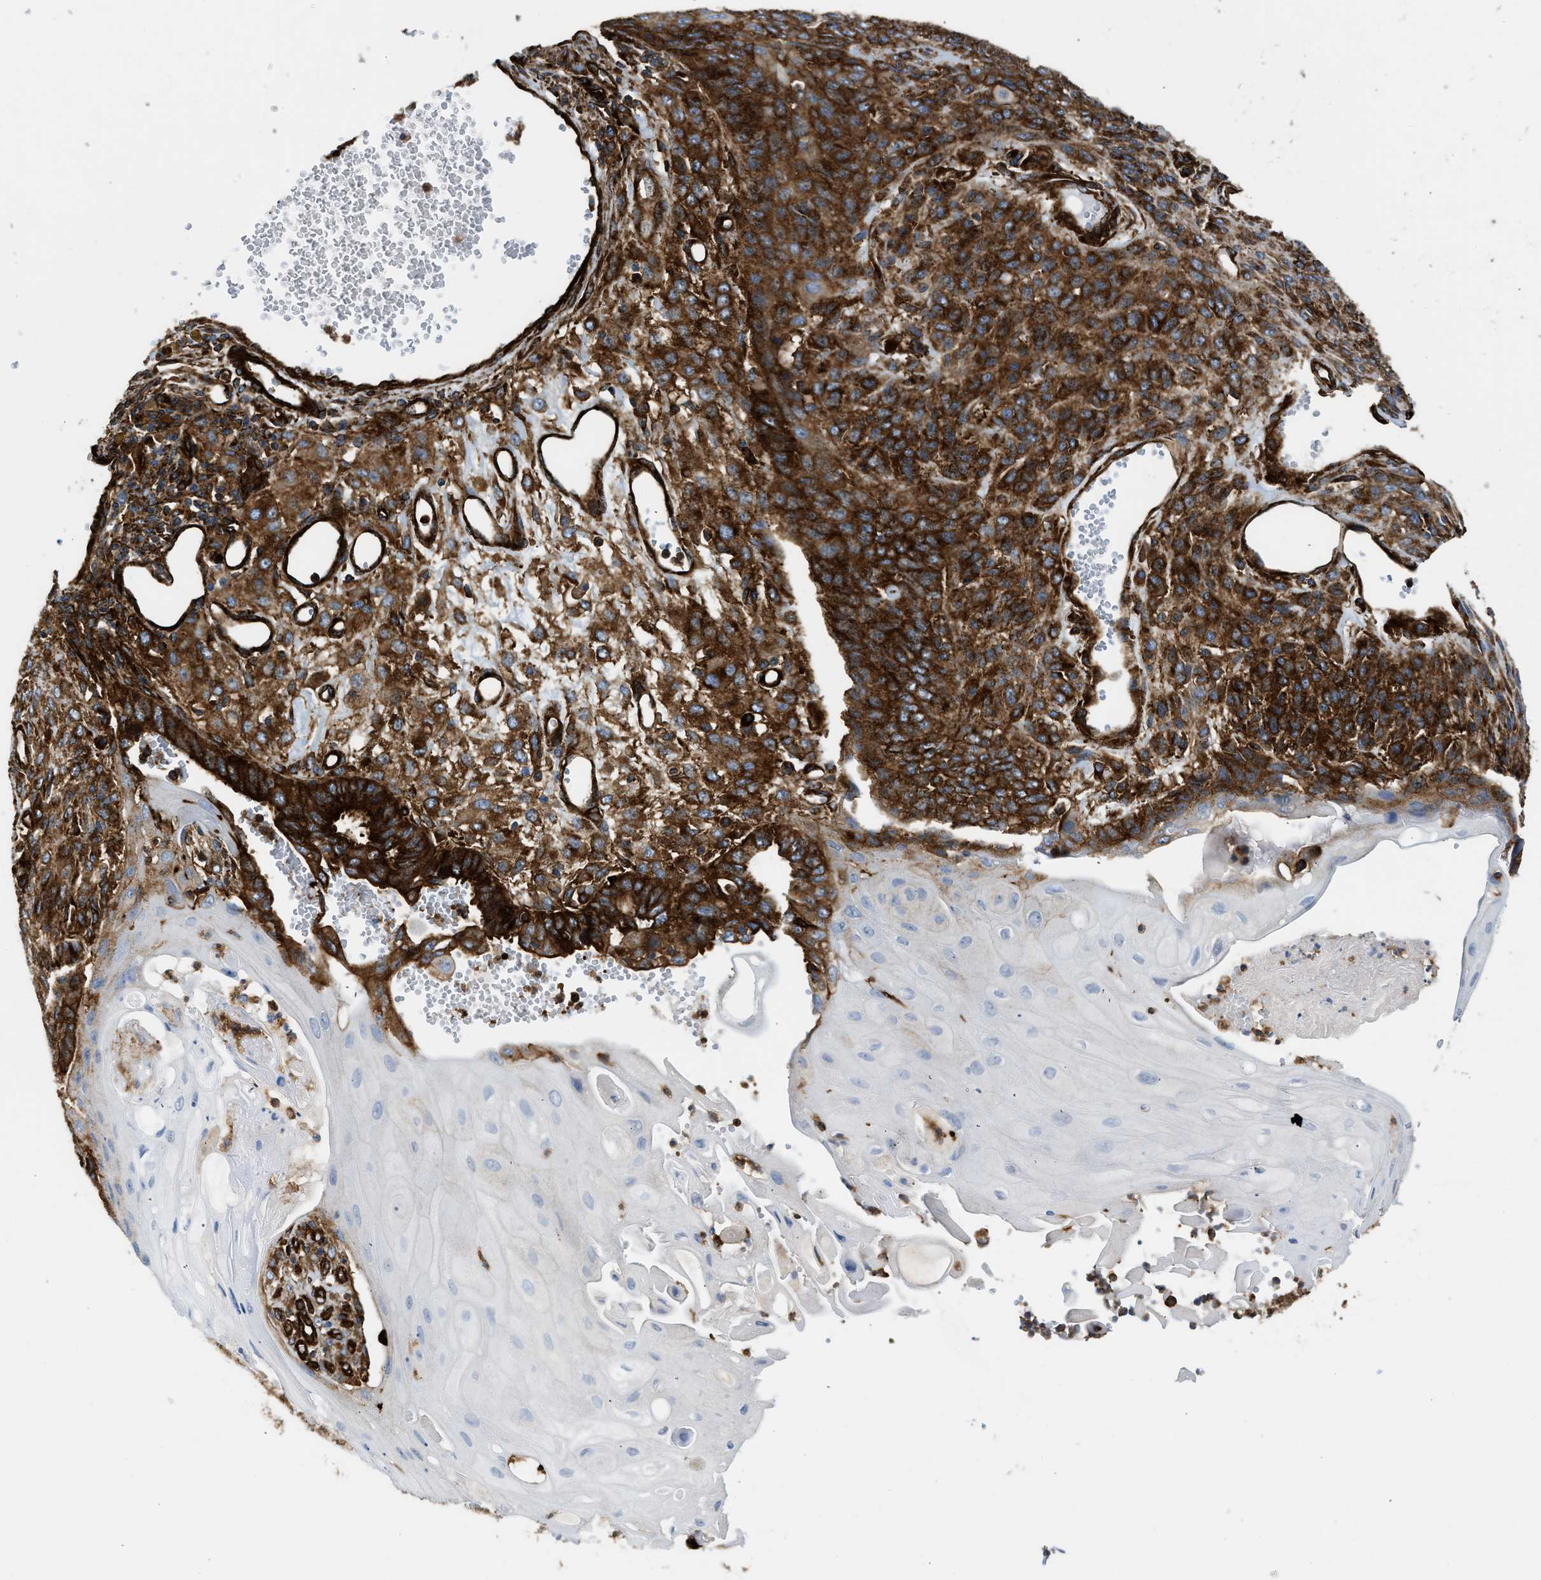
{"staining": {"intensity": "strong", "quantity": ">75%", "location": "cytoplasmic/membranous"}, "tissue": "endometrial cancer", "cell_type": "Tumor cells", "image_type": "cancer", "snomed": [{"axis": "morphology", "description": "Adenocarcinoma, NOS"}, {"axis": "topography", "description": "Endometrium"}], "caption": "DAB (3,3'-diaminobenzidine) immunohistochemical staining of endometrial cancer (adenocarcinoma) displays strong cytoplasmic/membranous protein positivity in approximately >75% of tumor cells.", "gene": "HIP1", "patient": {"sex": "female", "age": 32}}